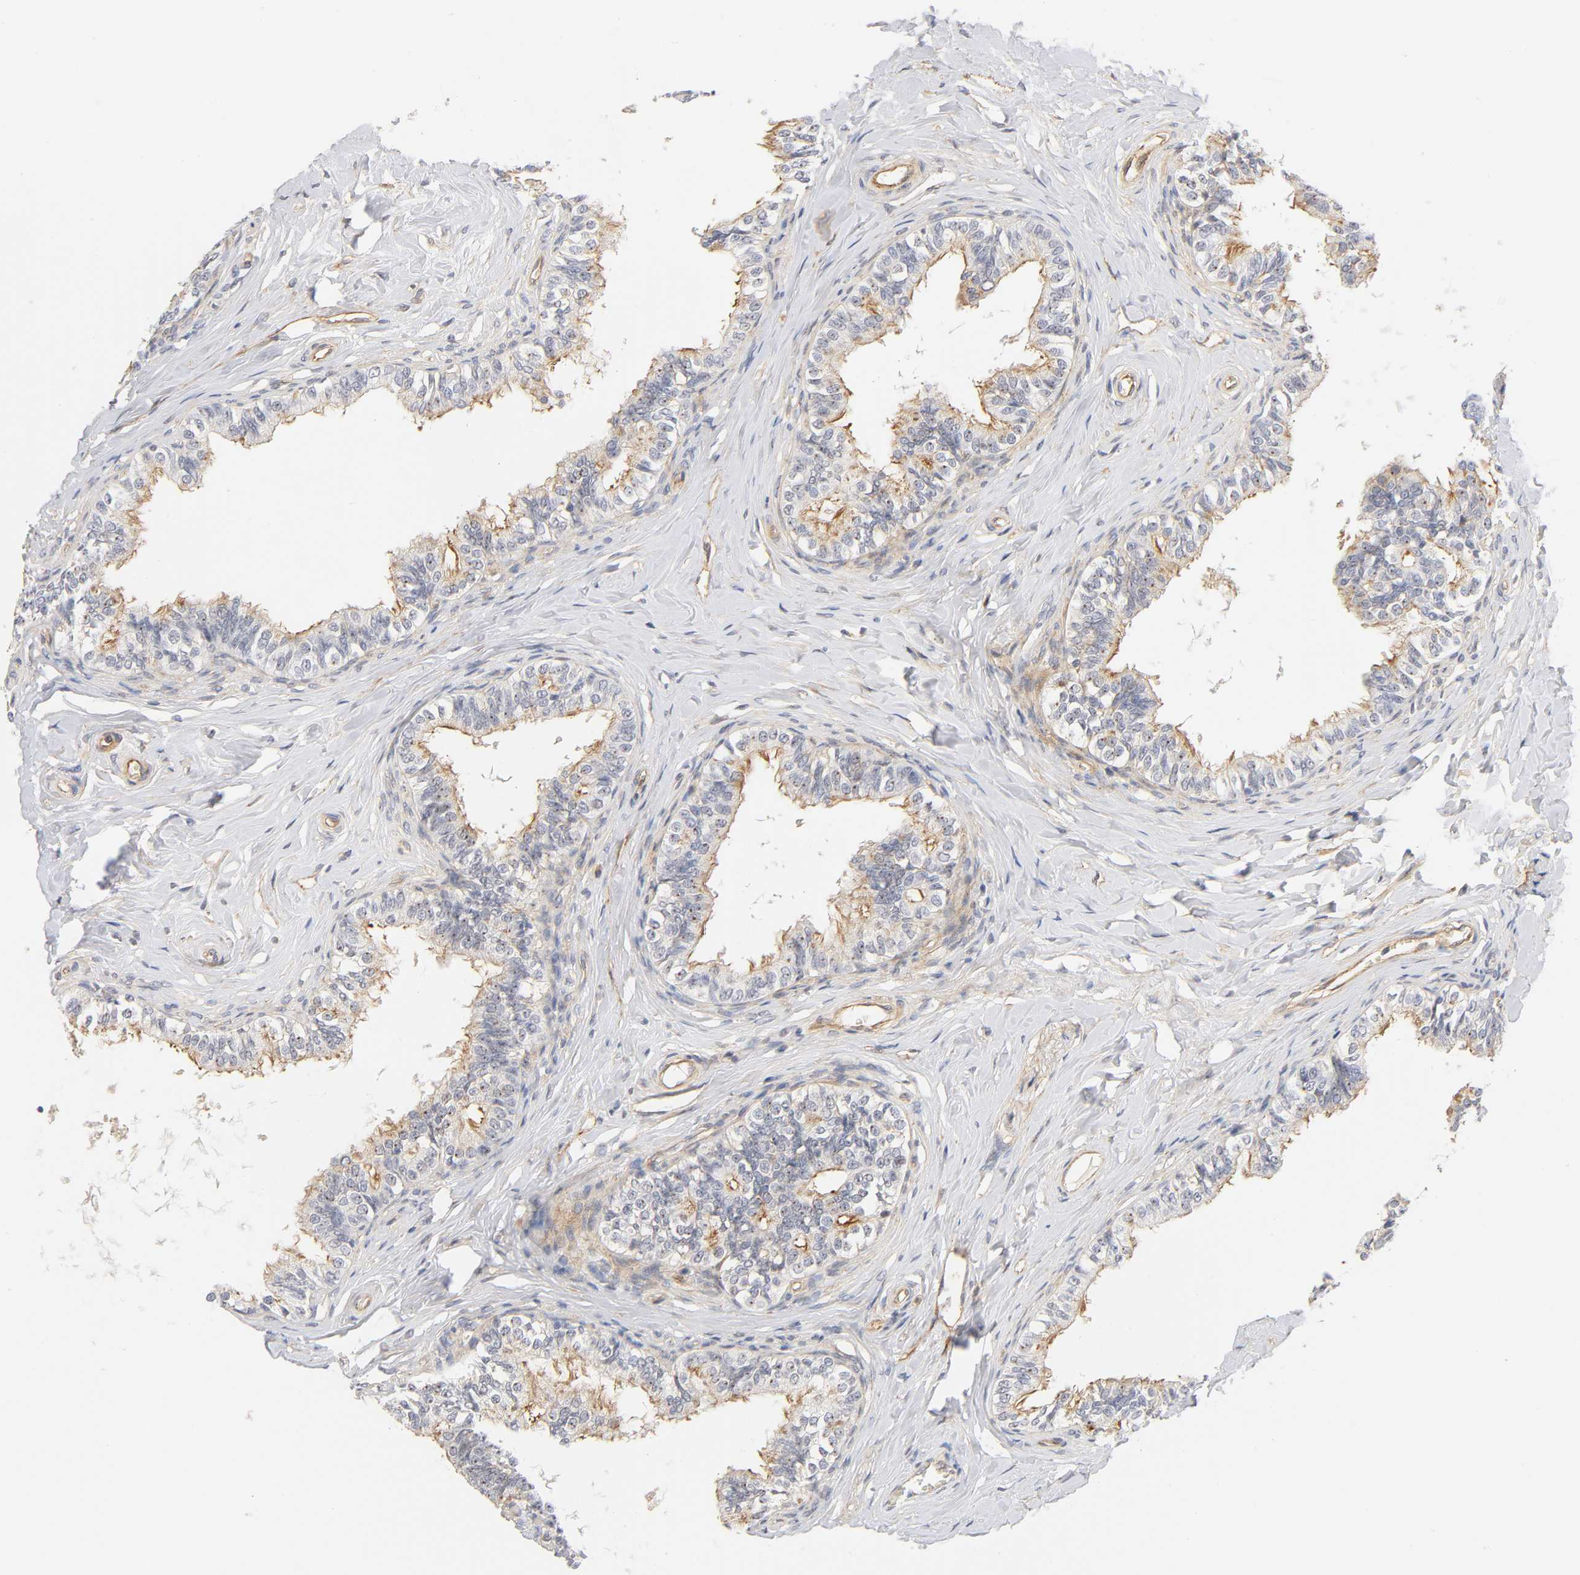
{"staining": {"intensity": "strong", "quantity": ">75%", "location": "cytoplasmic/membranous,nuclear"}, "tissue": "epididymis", "cell_type": "Glandular cells", "image_type": "normal", "snomed": [{"axis": "morphology", "description": "Normal tissue, NOS"}, {"axis": "topography", "description": "Soft tissue"}, {"axis": "topography", "description": "Epididymis"}], "caption": "Benign epididymis shows strong cytoplasmic/membranous,nuclear expression in approximately >75% of glandular cells.", "gene": "PLD1", "patient": {"sex": "male", "age": 26}}